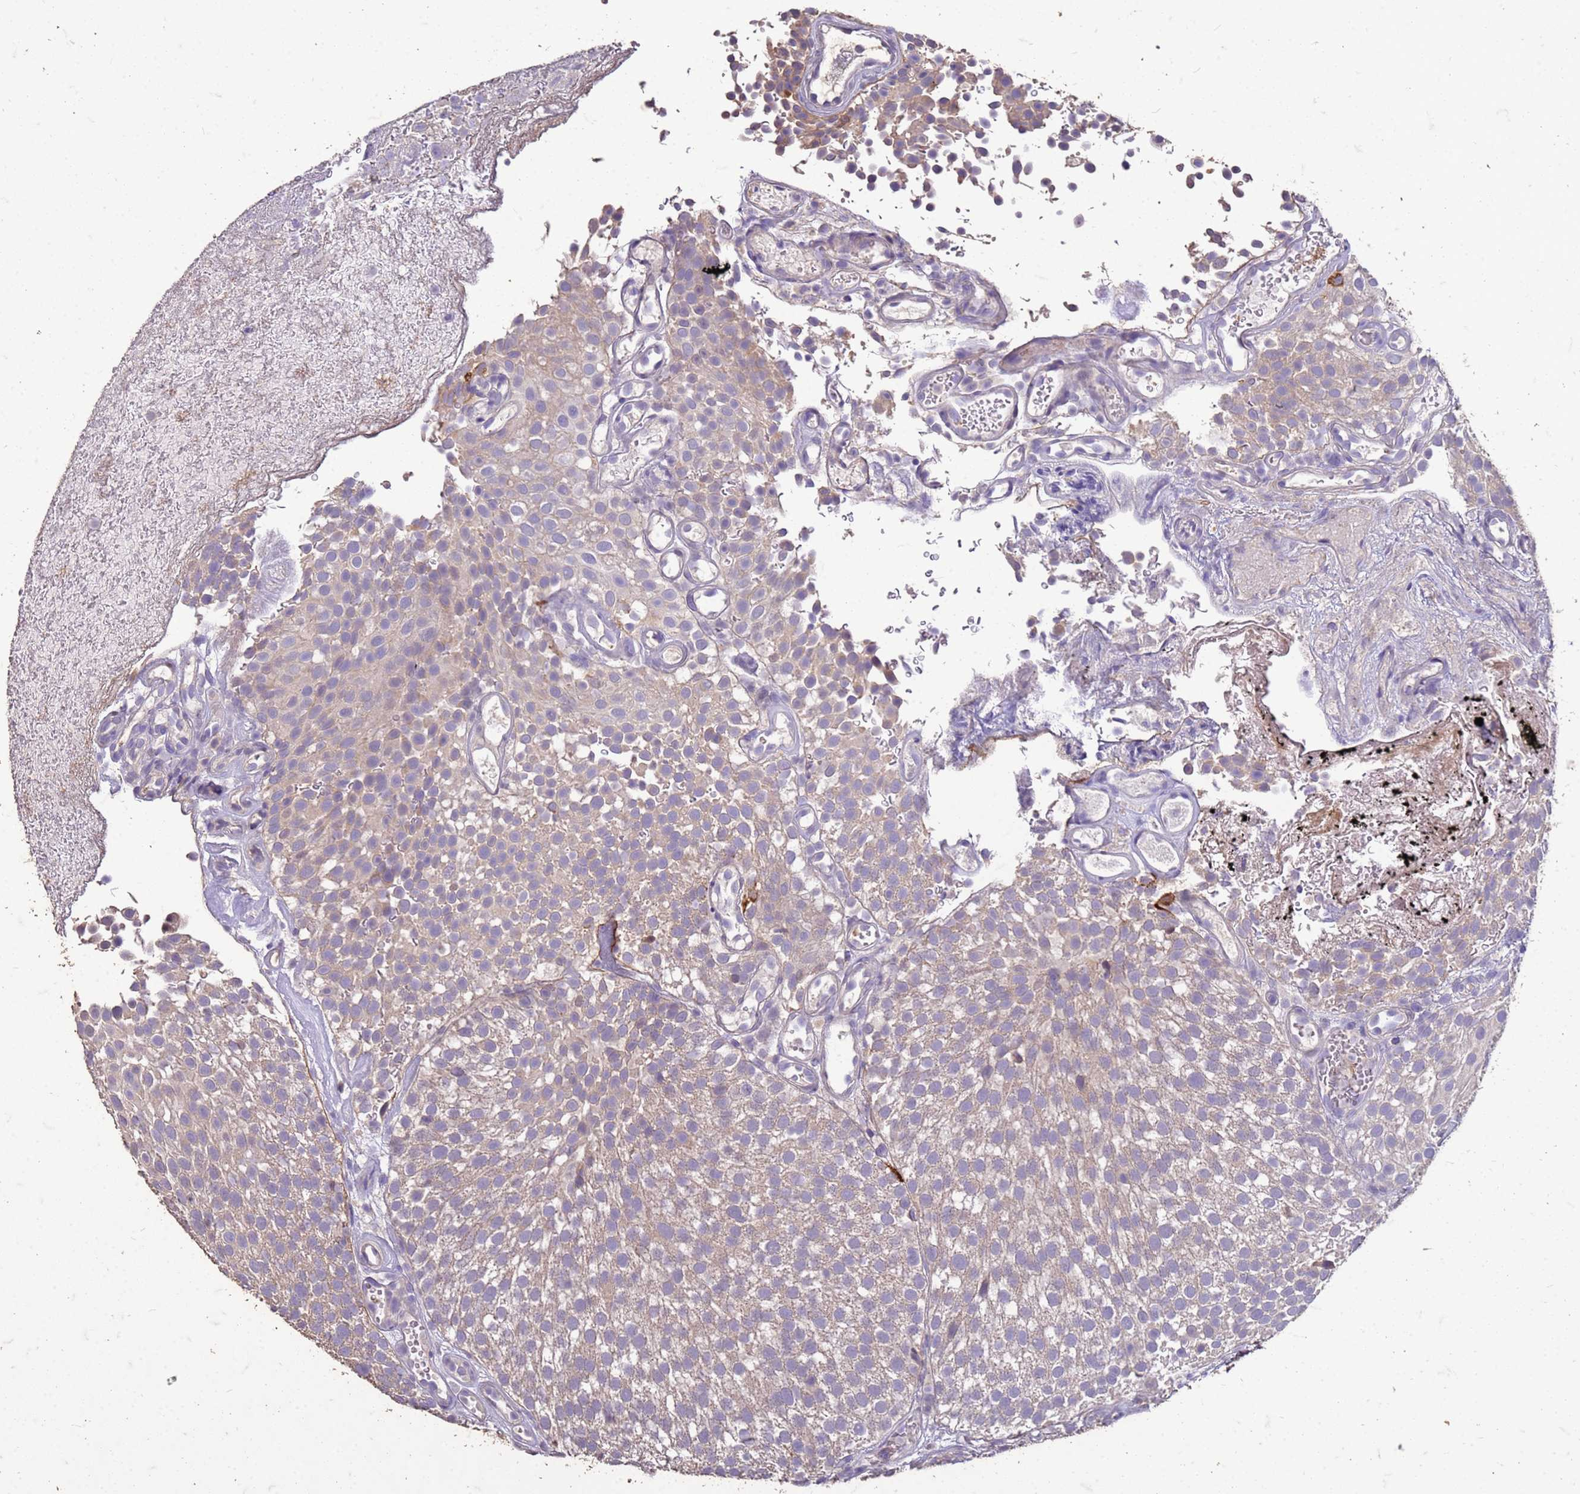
{"staining": {"intensity": "negative", "quantity": "none", "location": "none"}, "tissue": "urothelial cancer", "cell_type": "Tumor cells", "image_type": "cancer", "snomed": [{"axis": "morphology", "description": "Urothelial carcinoma, Low grade"}, {"axis": "topography", "description": "Urinary bladder"}], "caption": "This is a photomicrograph of immunohistochemistry (IHC) staining of urothelial carcinoma (low-grade), which shows no expression in tumor cells.", "gene": "FAM184B", "patient": {"sex": "male", "age": 78}}